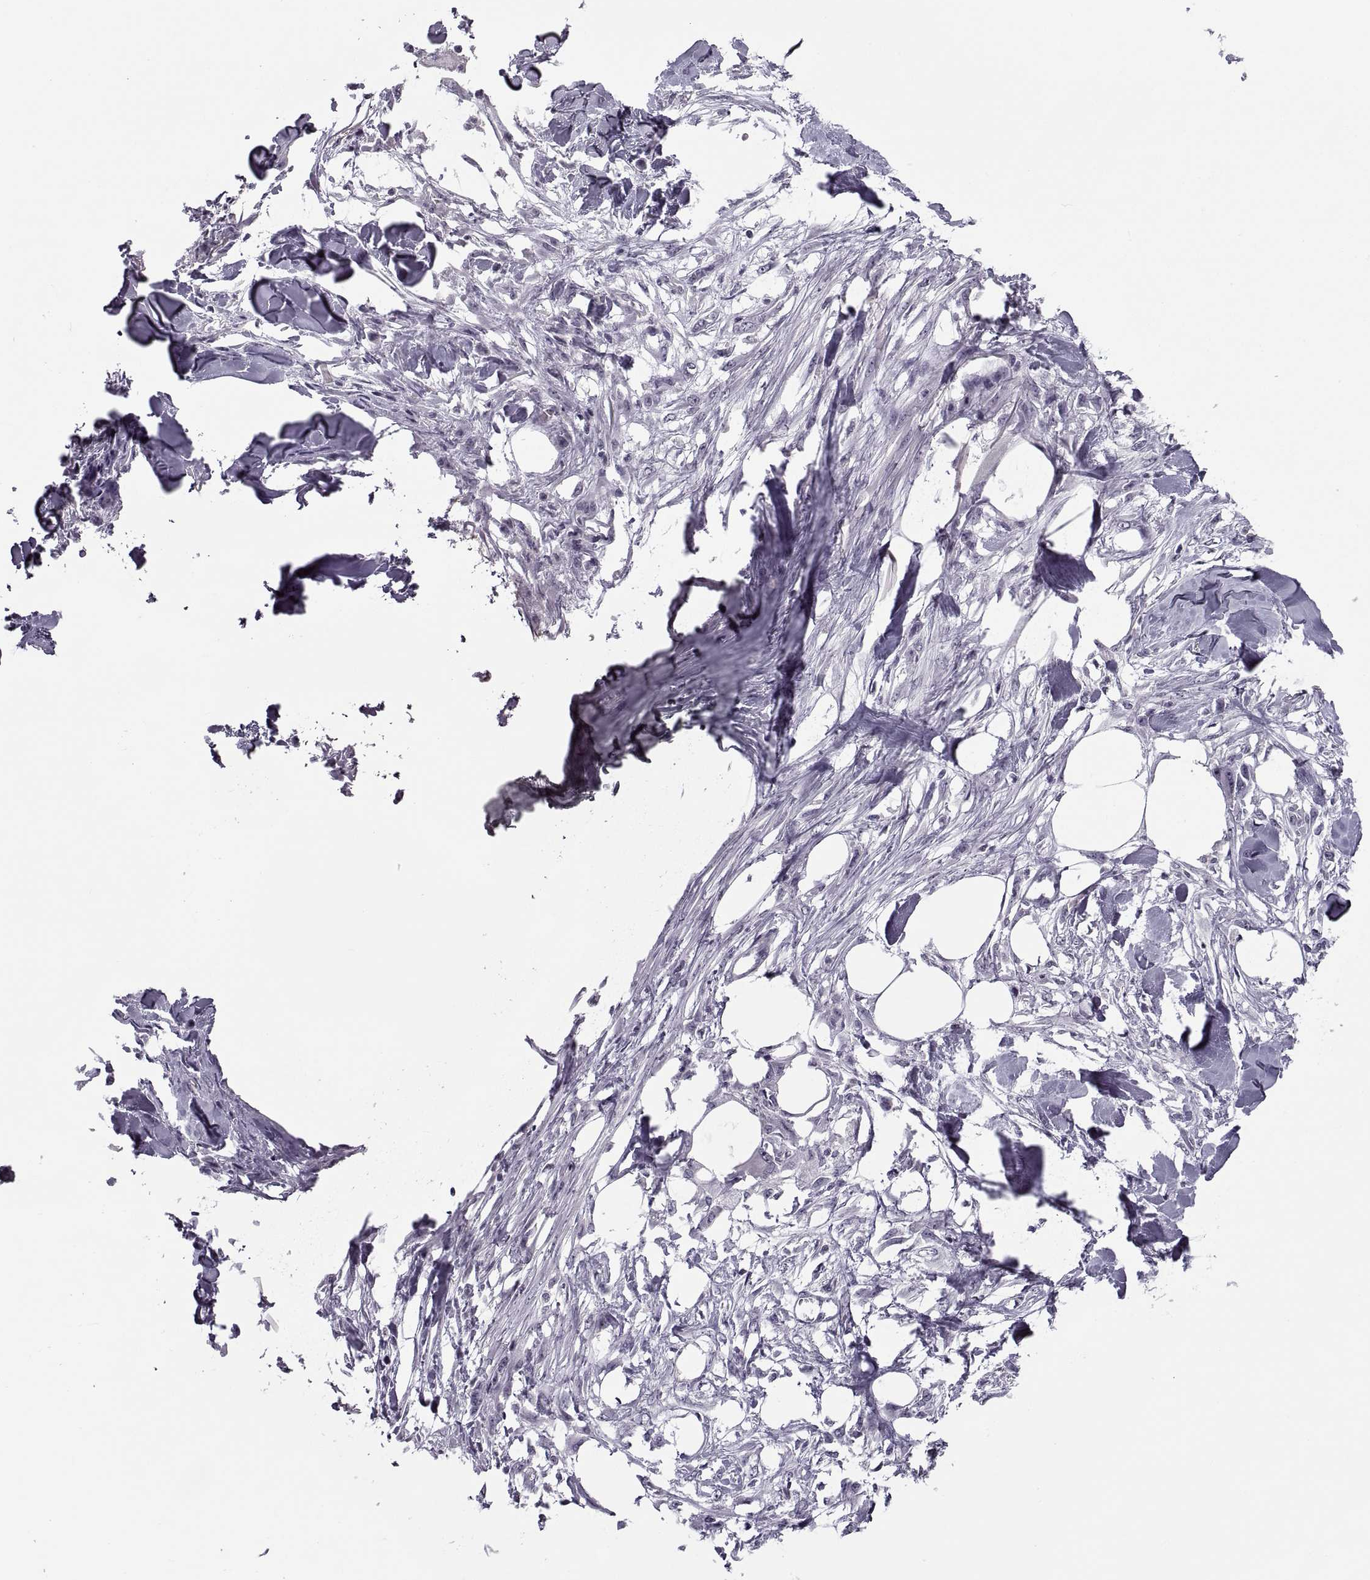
{"staining": {"intensity": "negative", "quantity": "none", "location": "none"}, "tissue": "skin cancer", "cell_type": "Tumor cells", "image_type": "cancer", "snomed": [{"axis": "morphology", "description": "Squamous cell carcinoma, NOS"}, {"axis": "topography", "description": "Skin"}], "caption": "This photomicrograph is of skin cancer stained with immunohistochemistry to label a protein in brown with the nuclei are counter-stained blue. There is no staining in tumor cells. The staining is performed using DAB brown chromogen with nuclei counter-stained in using hematoxylin.", "gene": "TBC1D3G", "patient": {"sex": "female", "age": 59}}